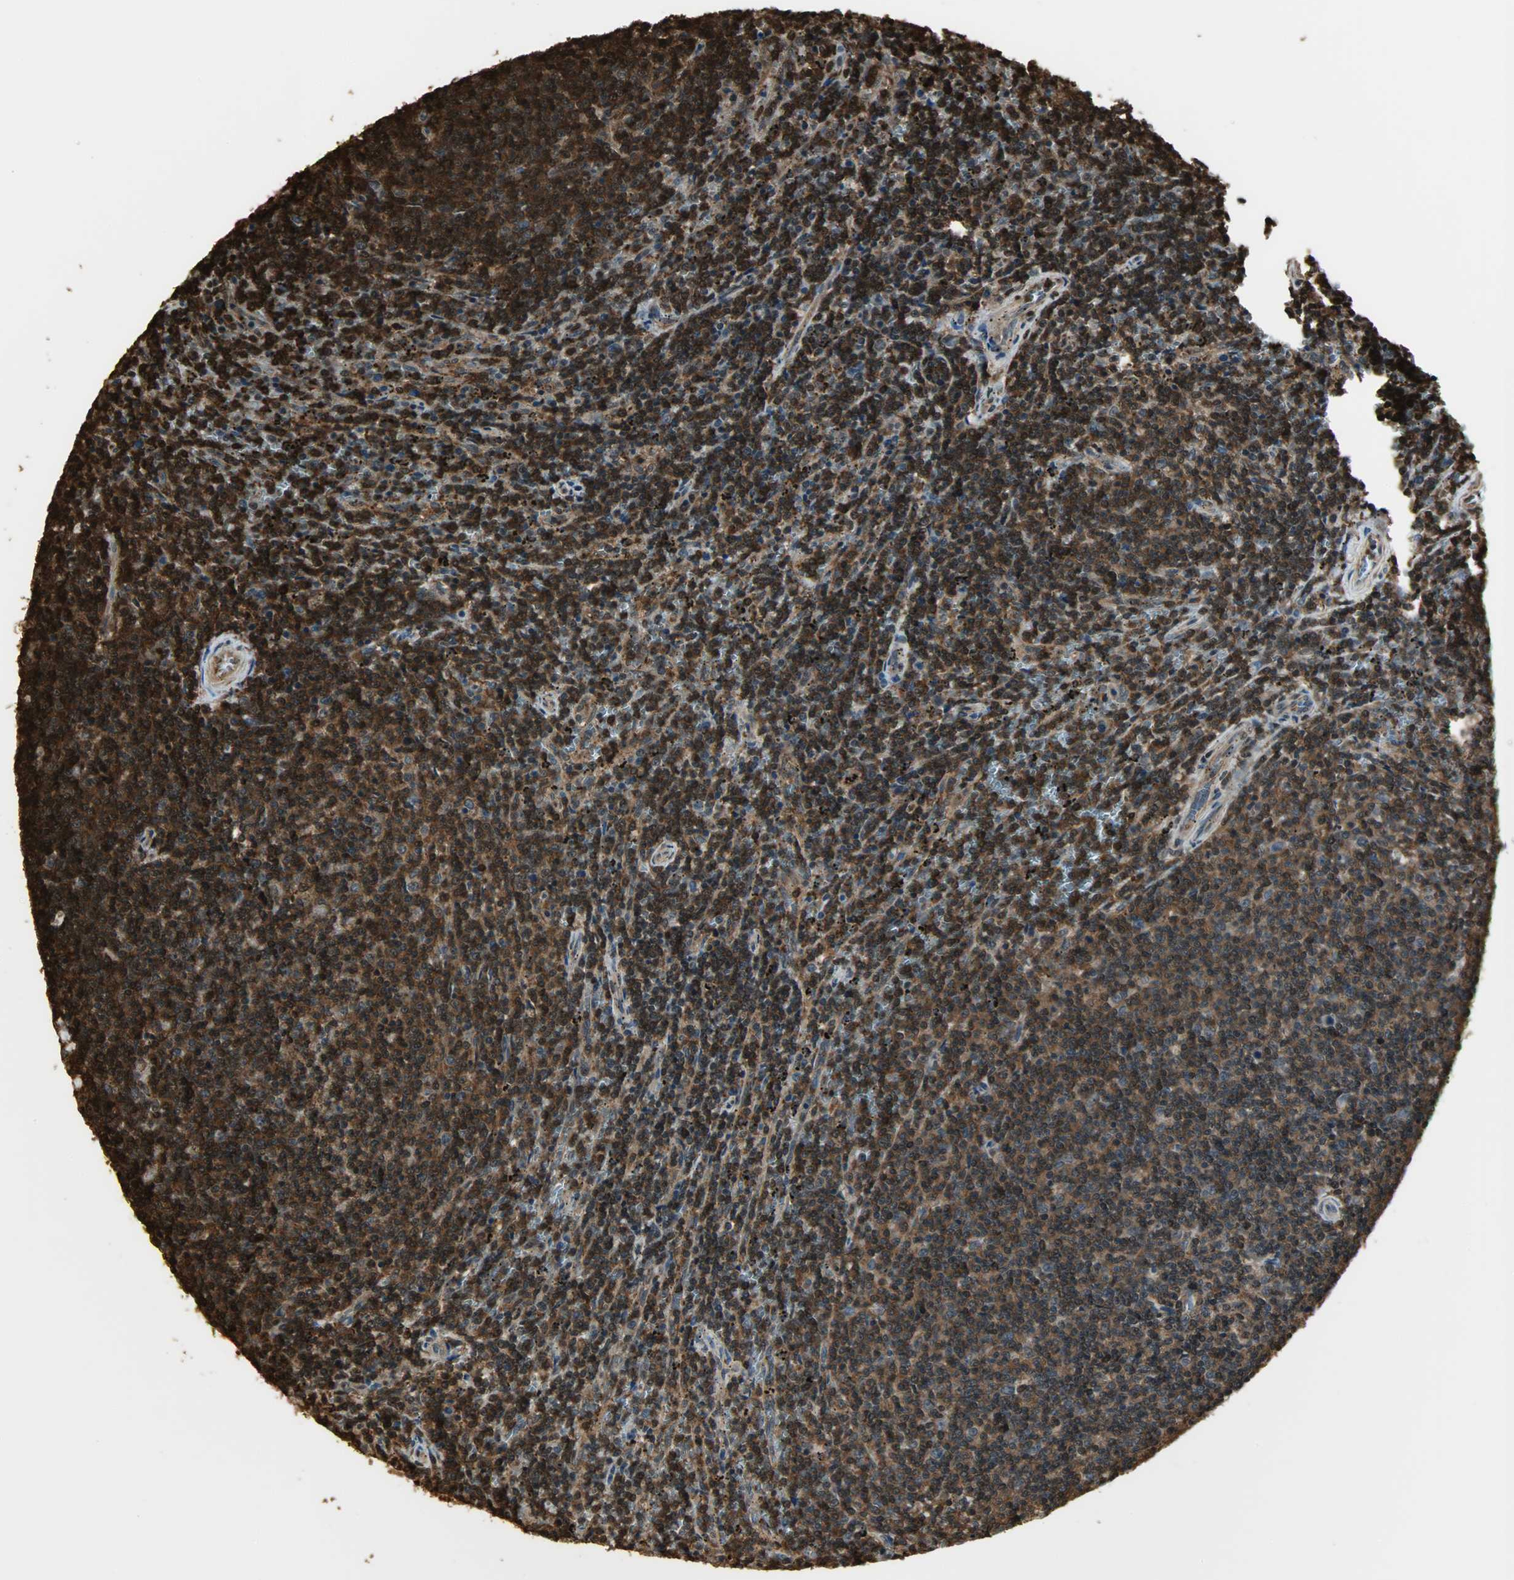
{"staining": {"intensity": "strong", "quantity": ">75%", "location": "cytoplasmic/membranous,nuclear"}, "tissue": "lymphoma", "cell_type": "Tumor cells", "image_type": "cancer", "snomed": [{"axis": "morphology", "description": "Malignant lymphoma, non-Hodgkin's type, Low grade"}, {"axis": "topography", "description": "Spleen"}], "caption": "A high-resolution micrograph shows immunohistochemistry (IHC) staining of malignant lymphoma, non-Hodgkin's type (low-grade), which reveals strong cytoplasmic/membranous and nuclear positivity in about >75% of tumor cells. (DAB = brown stain, brightfield microscopy at high magnification).", "gene": "YWHAZ", "patient": {"sex": "female", "age": 50}}